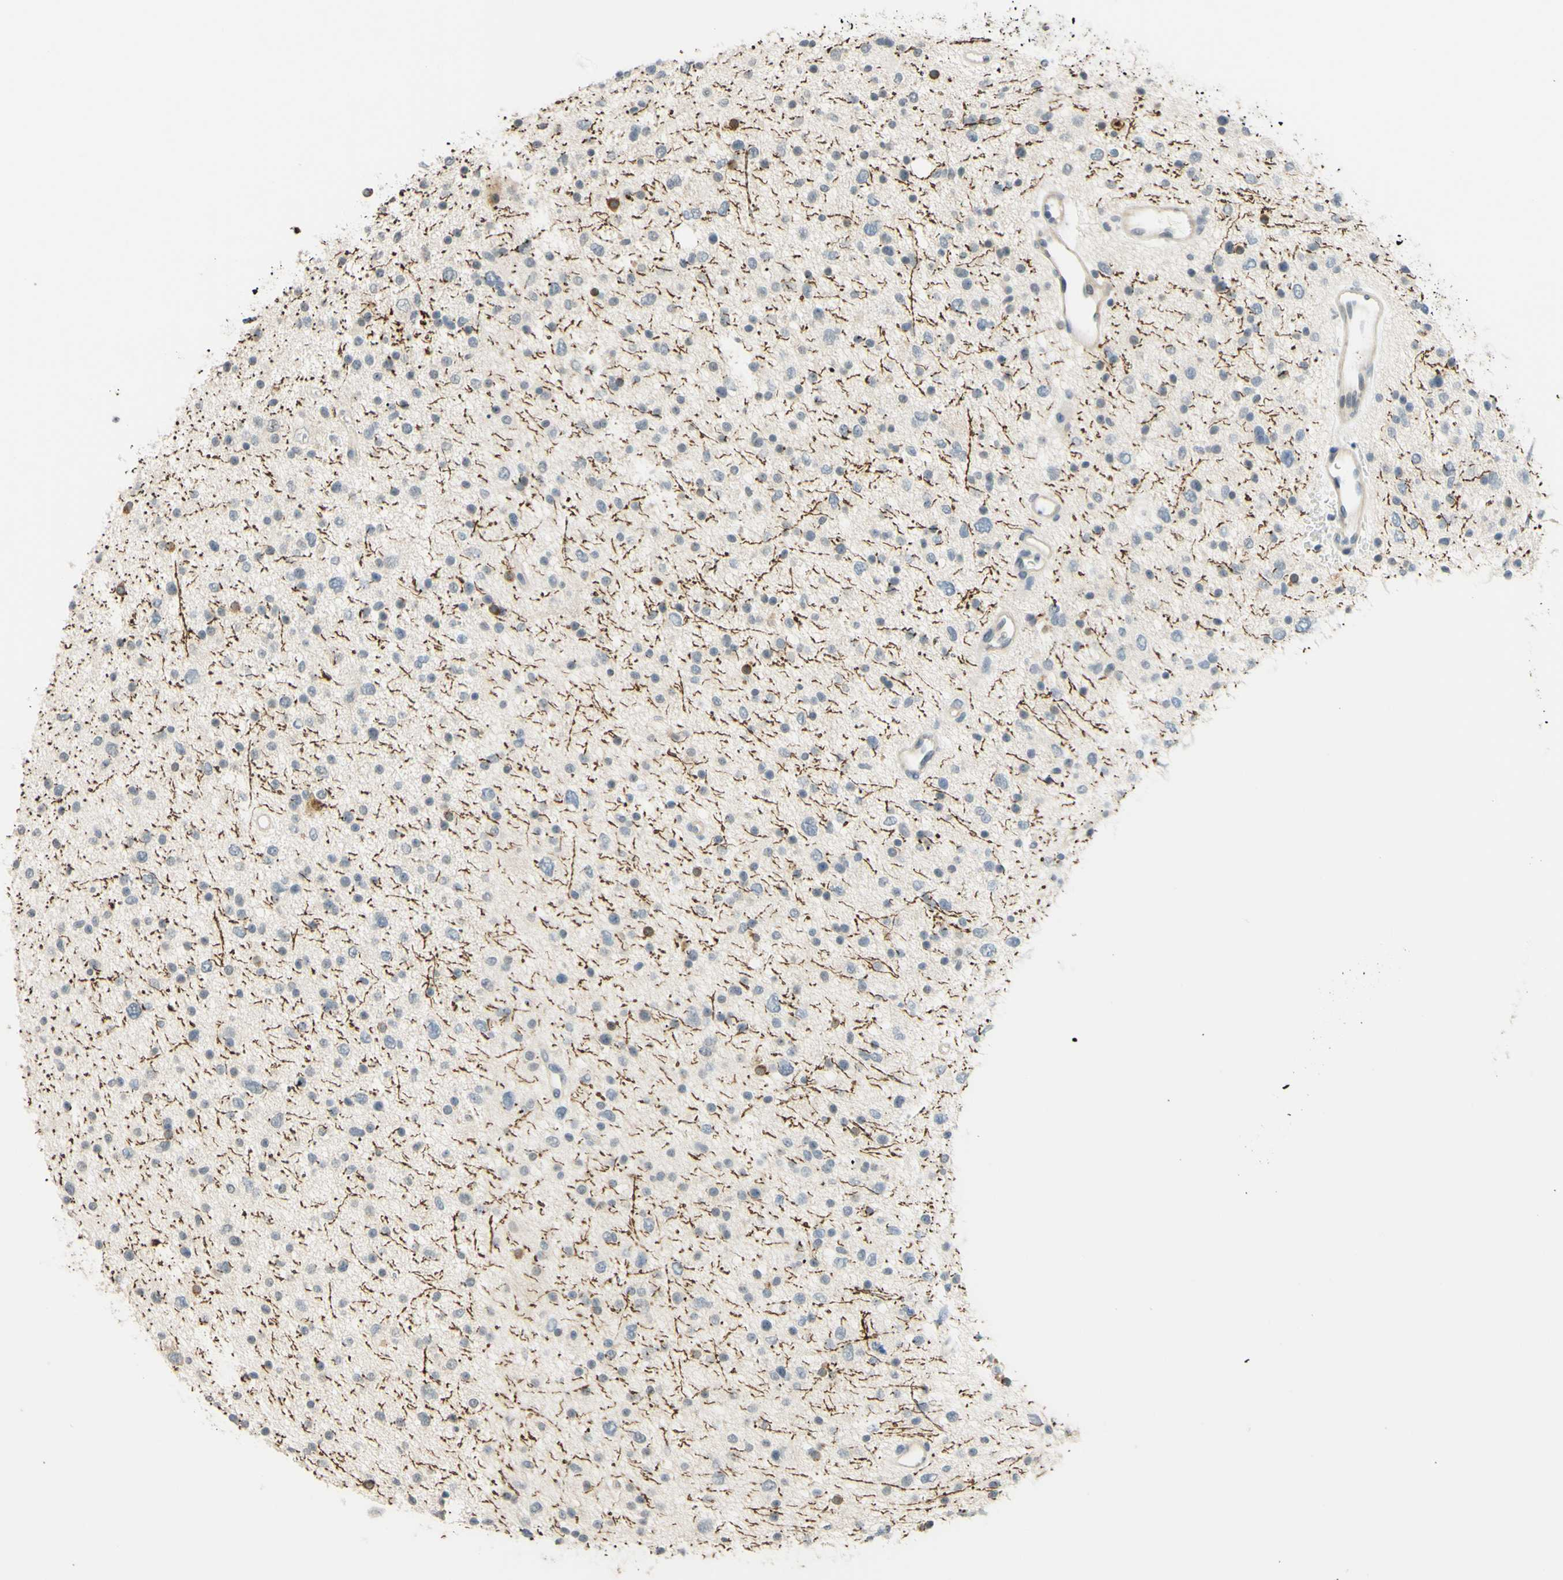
{"staining": {"intensity": "negative", "quantity": "none", "location": "none"}, "tissue": "glioma", "cell_type": "Tumor cells", "image_type": "cancer", "snomed": [{"axis": "morphology", "description": "Glioma, malignant, Low grade"}, {"axis": "topography", "description": "Brain"}], "caption": "Tumor cells show no significant protein staining in malignant glioma (low-grade).", "gene": "MAG", "patient": {"sex": "female", "age": 37}}